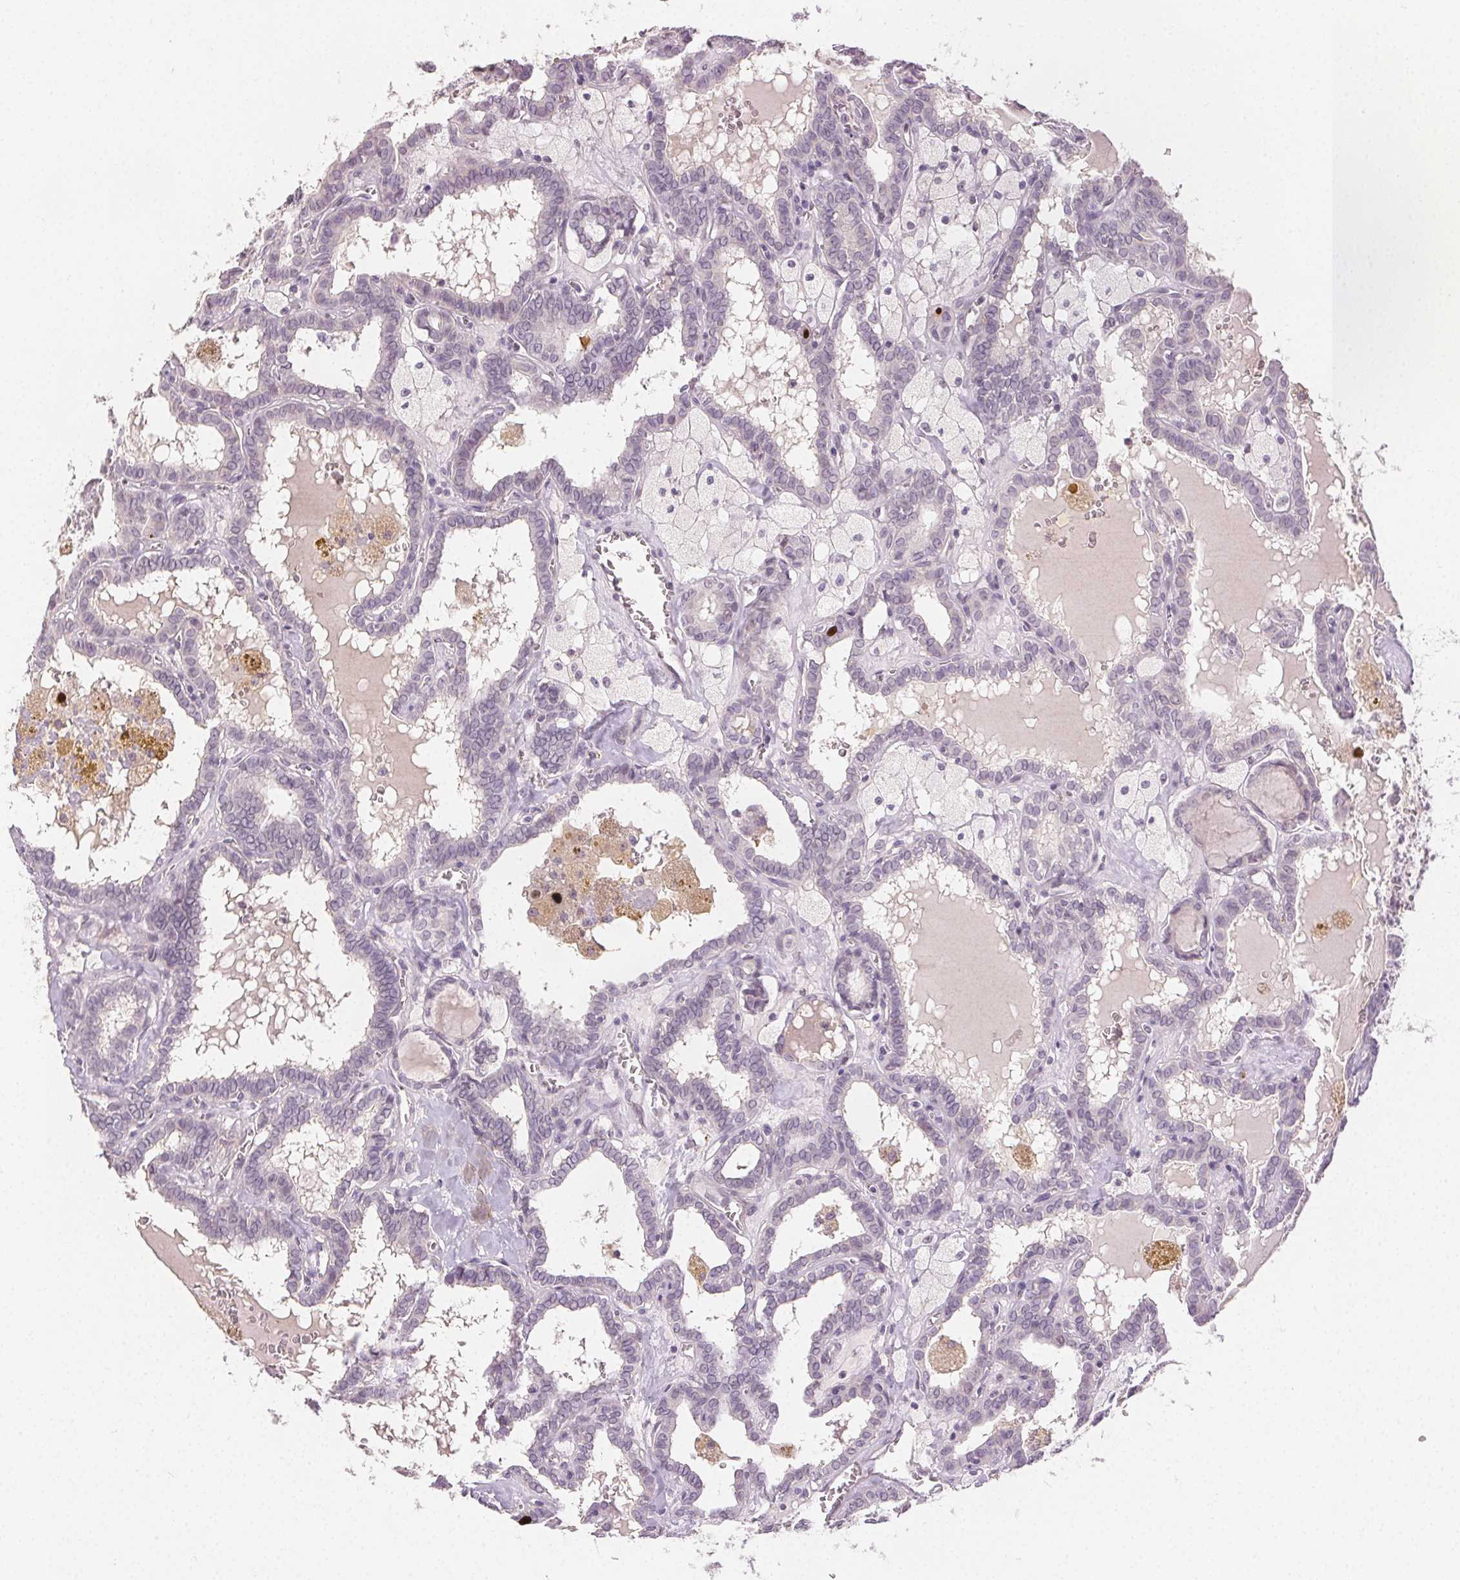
{"staining": {"intensity": "negative", "quantity": "none", "location": "none"}, "tissue": "thyroid cancer", "cell_type": "Tumor cells", "image_type": "cancer", "snomed": [{"axis": "morphology", "description": "Papillary adenocarcinoma, NOS"}, {"axis": "topography", "description": "Thyroid gland"}], "caption": "High magnification brightfield microscopy of thyroid cancer stained with DAB (3,3'-diaminobenzidine) (brown) and counterstained with hematoxylin (blue): tumor cells show no significant staining. The staining was performed using DAB to visualize the protein expression in brown, while the nuclei were stained in blue with hematoxylin (Magnification: 20x).", "gene": "ANLN", "patient": {"sex": "female", "age": 39}}